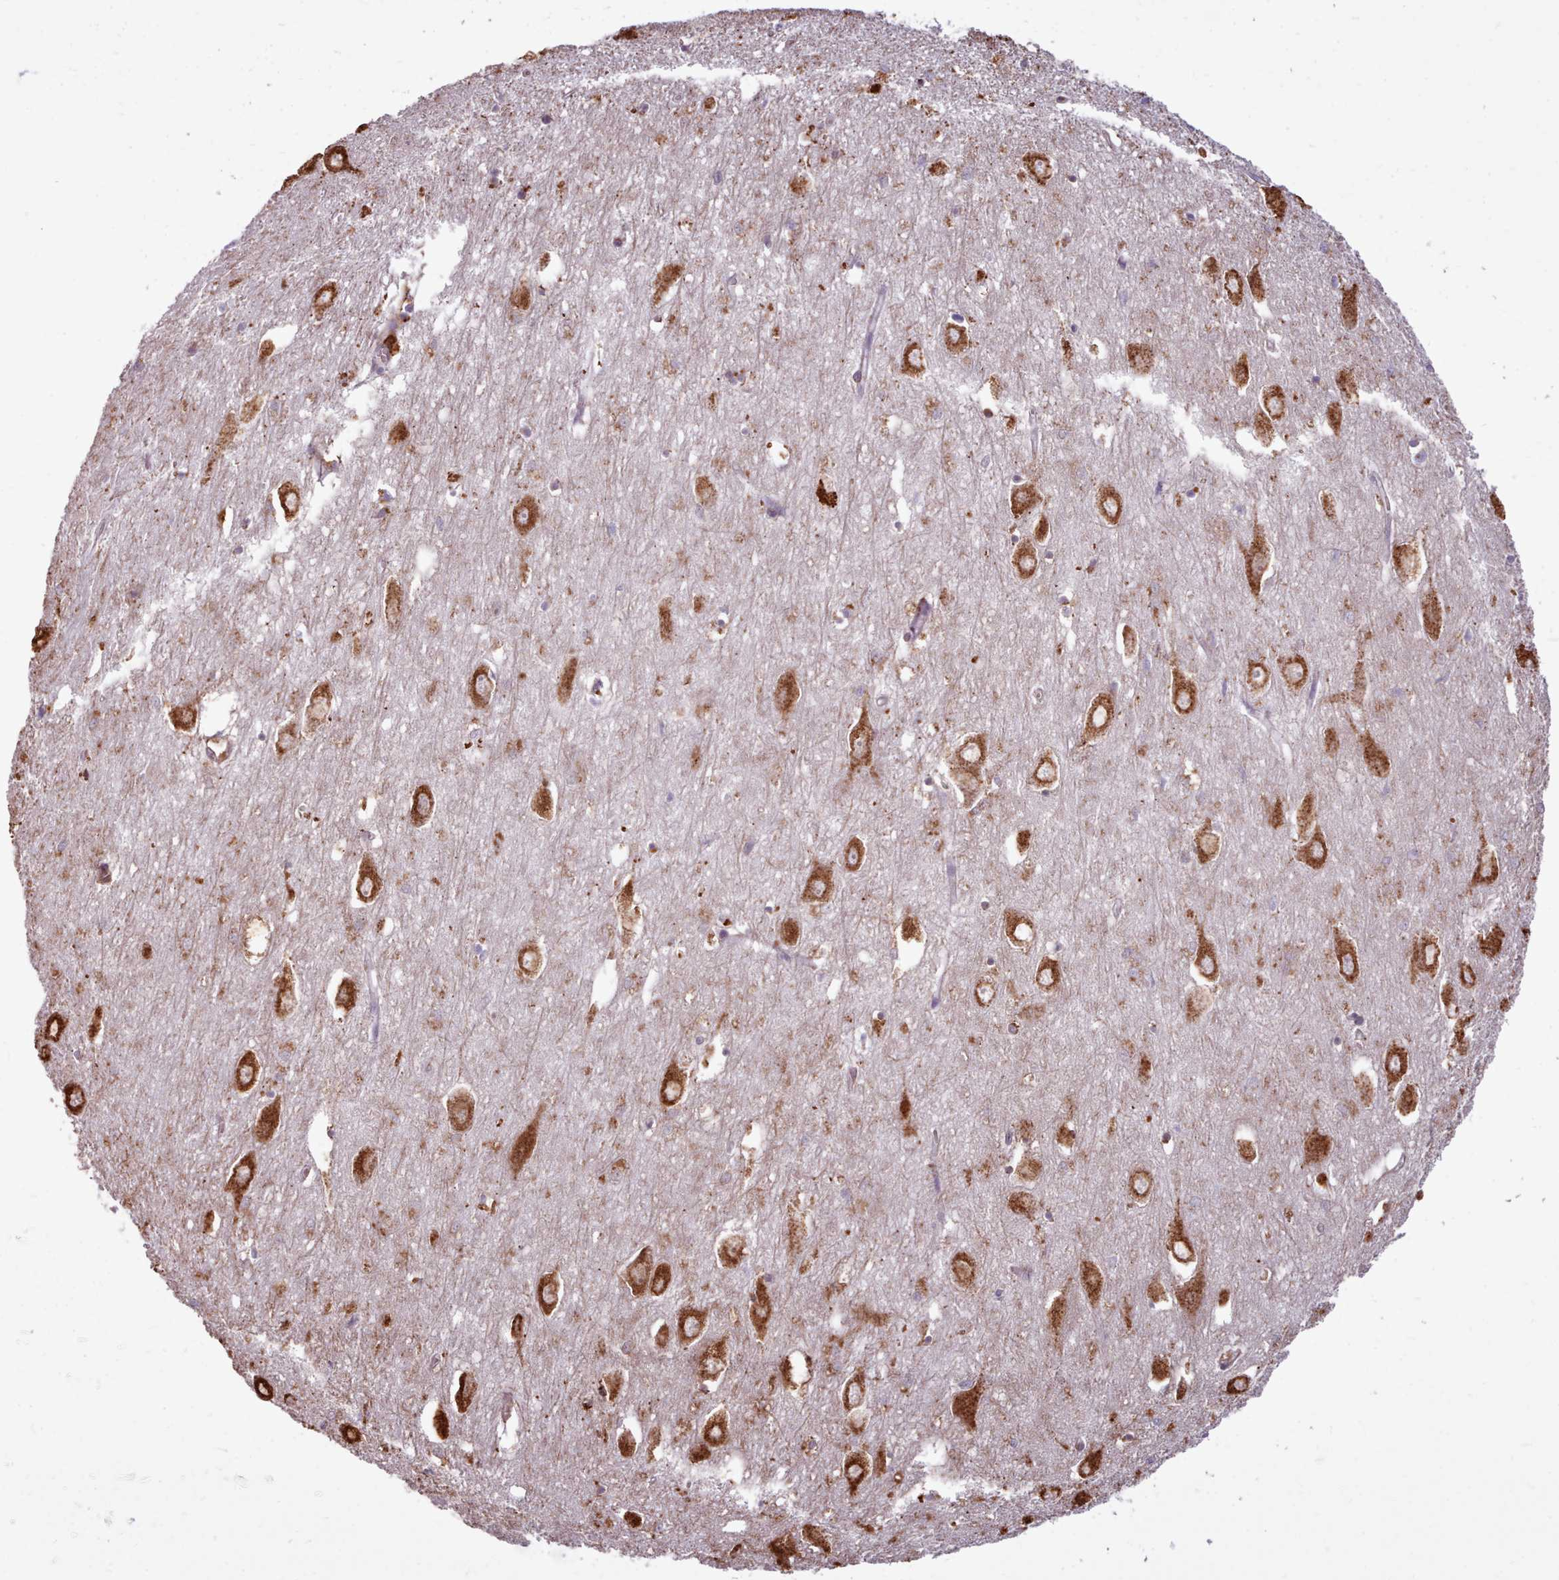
{"staining": {"intensity": "negative", "quantity": "none", "location": "none"}, "tissue": "hippocampus", "cell_type": "Glial cells", "image_type": "normal", "snomed": [{"axis": "morphology", "description": "Normal tissue, NOS"}, {"axis": "topography", "description": "Hippocampus"}], "caption": "The photomicrograph demonstrates no significant expression in glial cells of hippocampus. Brightfield microscopy of IHC stained with DAB (3,3'-diaminobenzidine) (brown) and hematoxylin (blue), captured at high magnification.", "gene": "PACSIN3", "patient": {"sex": "female", "age": 64}}